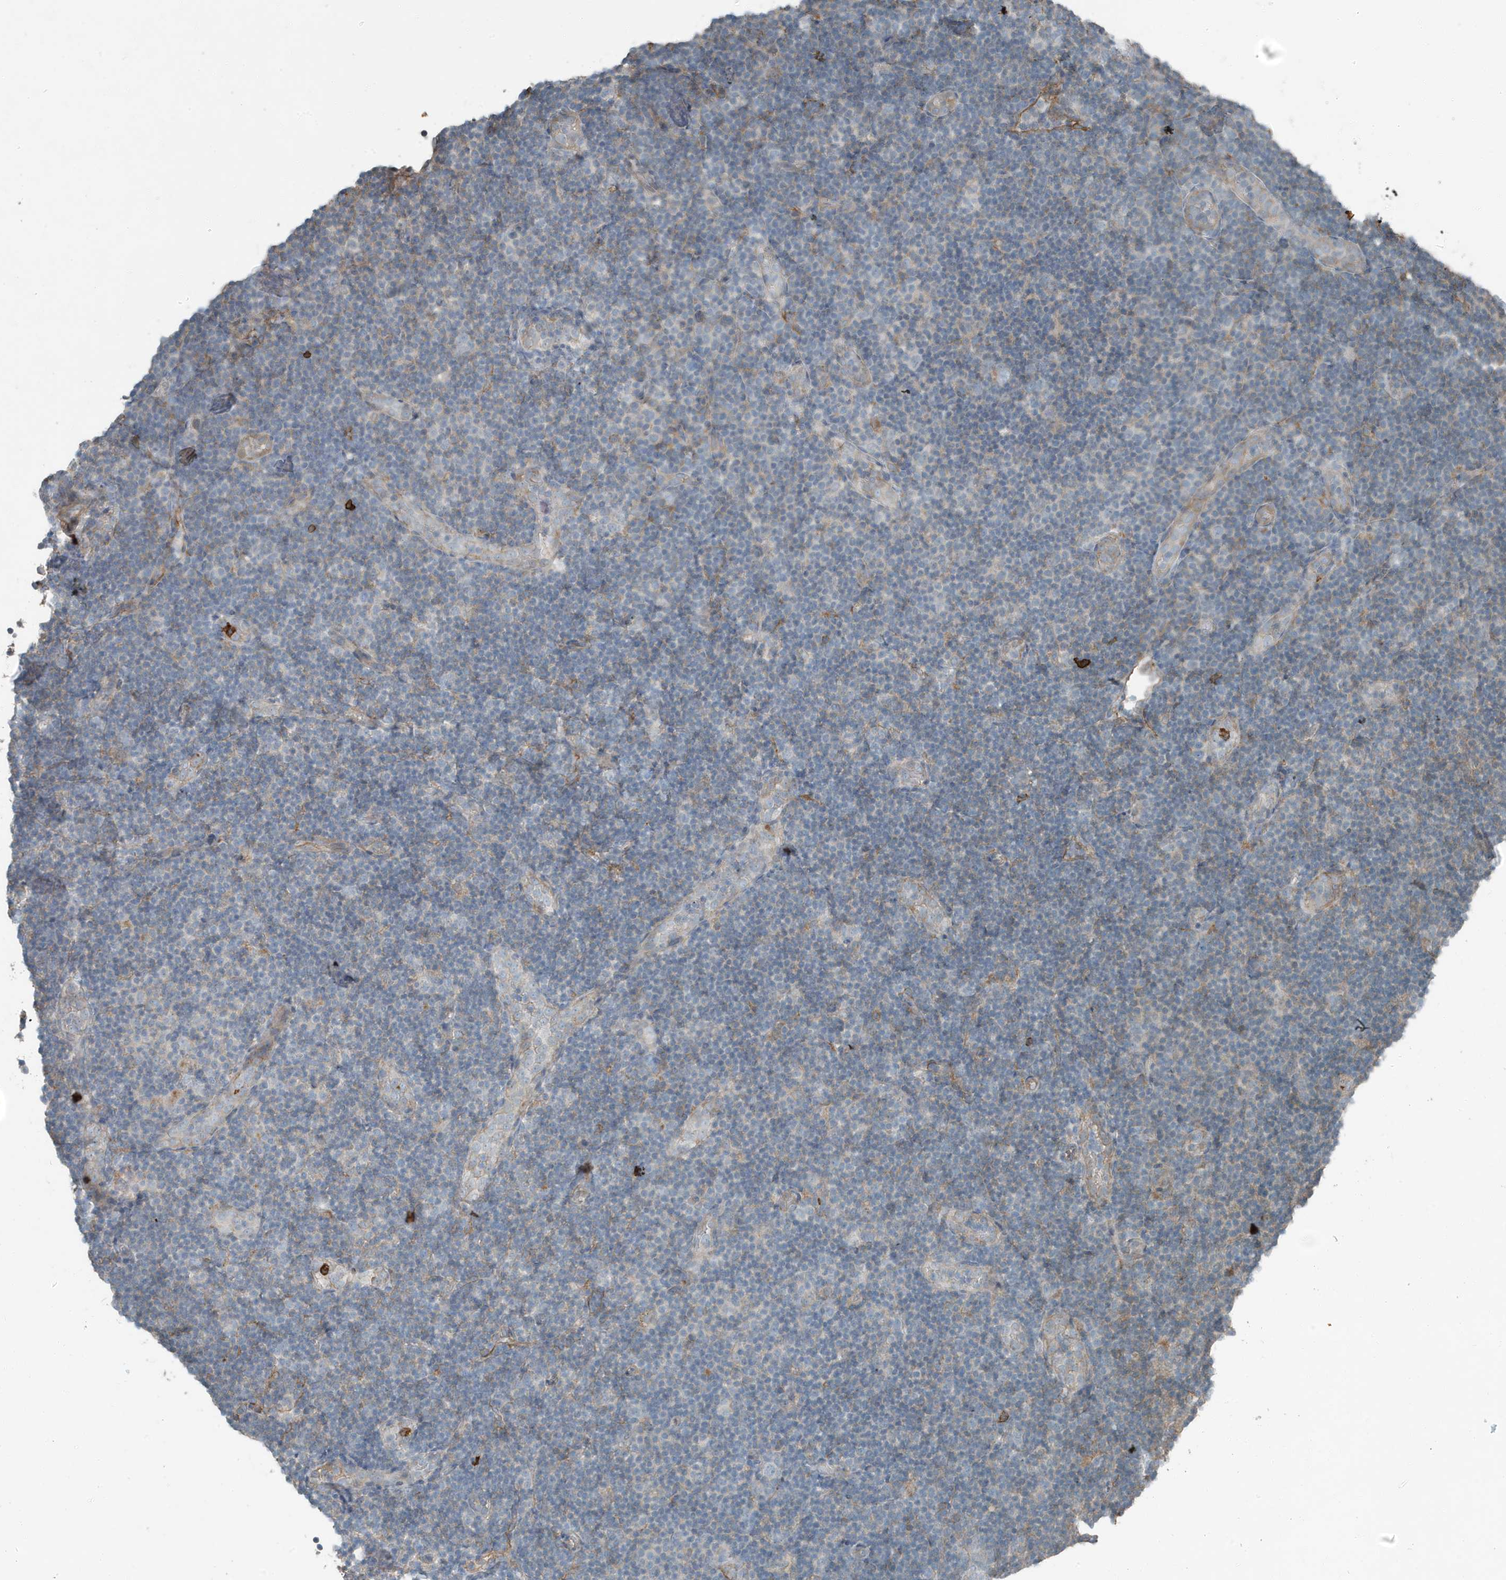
{"staining": {"intensity": "negative", "quantity": "none", "location": "none"}, "tissue": "lymphoma", "cell_type": "Tumor cells", "image_type": "cancer", "snomed": [{"axis": "morphology", "description": "Malignant lymphoma, non-Hodgkin's type, Low grade"}, {"axis": "topography", "description": "Lymph node"}], "caption": "Tumor cells show no significant protein staining in lymphoma.", "gene": "DAPP1", "patient": {"sex": "male", "age": 83}}